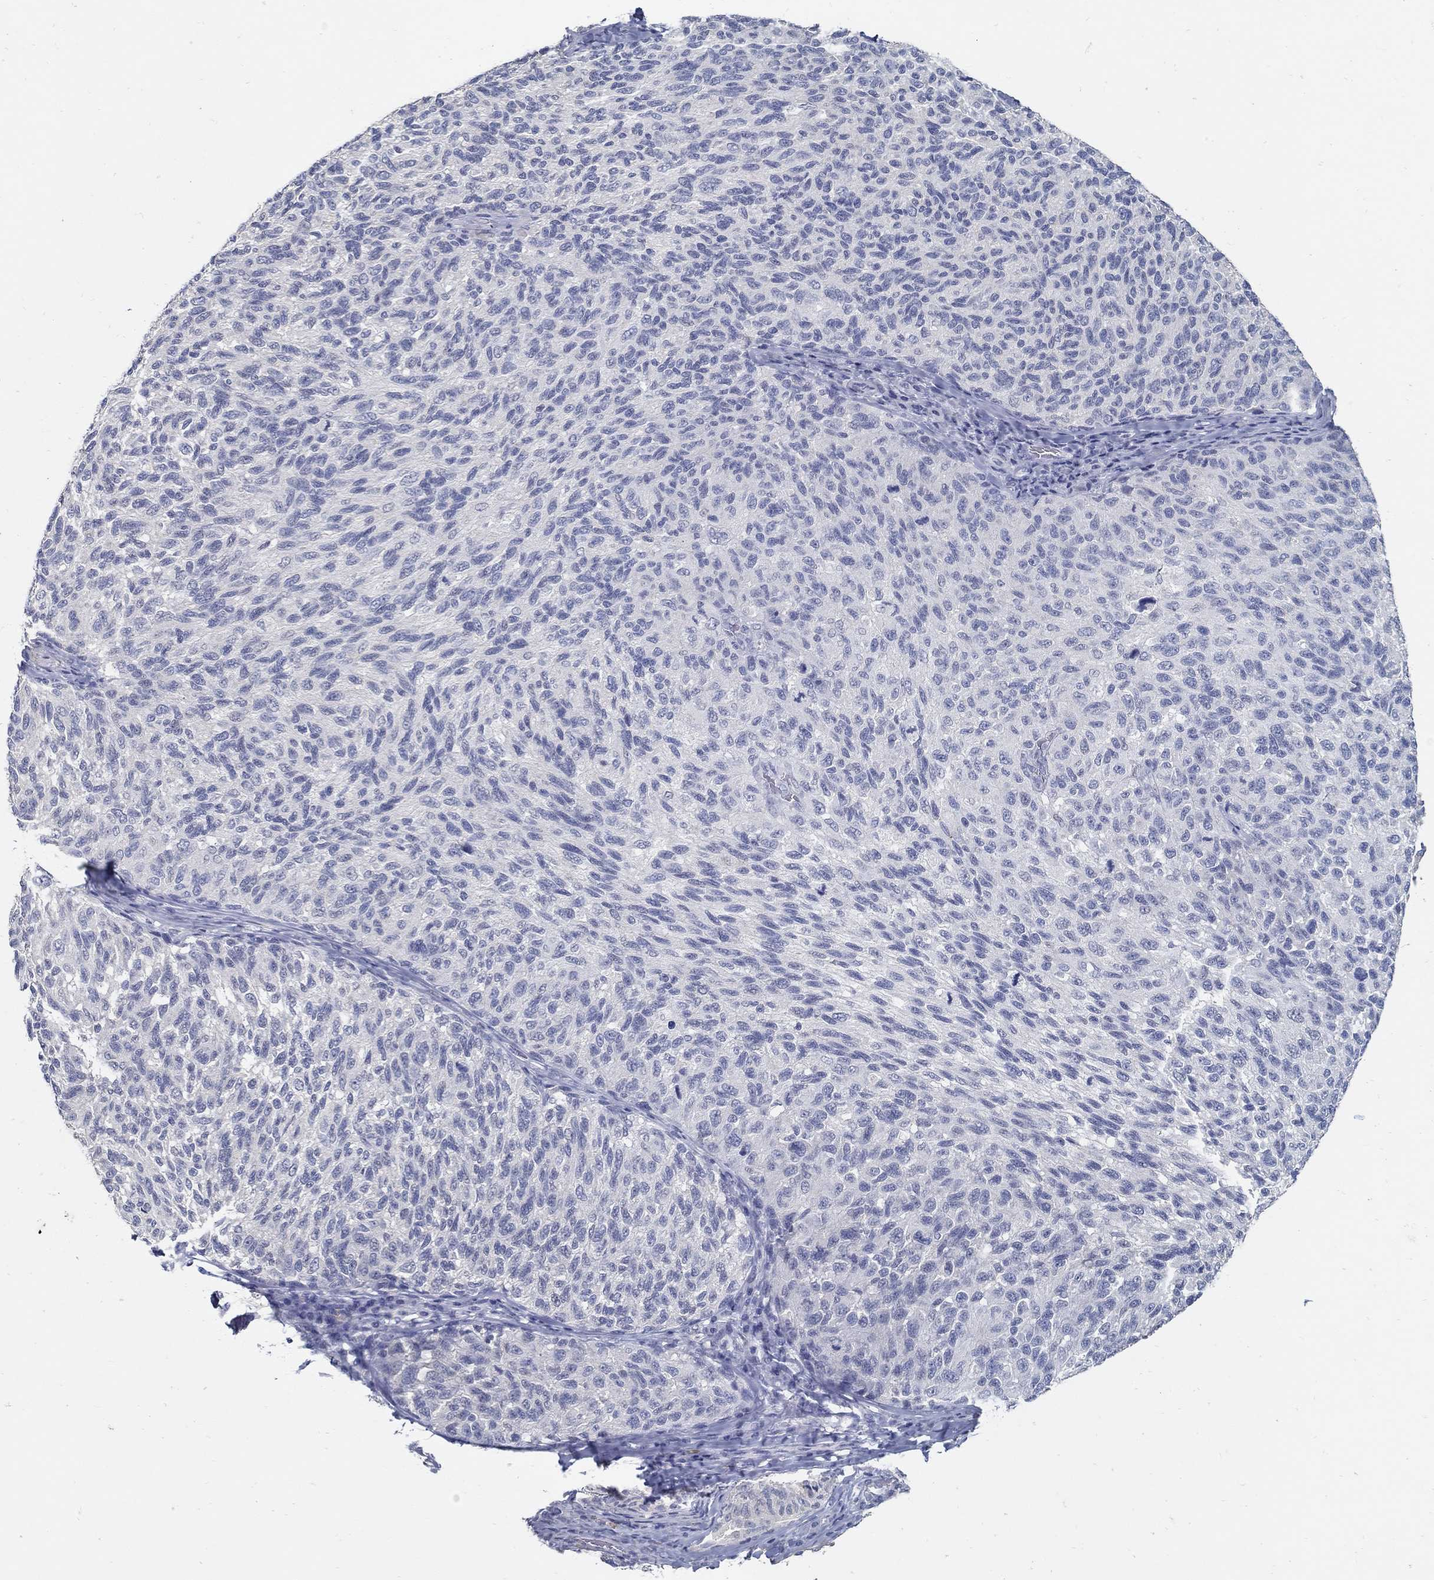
{"staining": {"intensity": "negative", "quantity": "none", "location": "none"}, "tissue": "melanoma", "cell_type": "Tumor cells", "image_type": "cancer", "snomed": [{"axis": "morphology", "description": "Malignant melanoma, NOS"}, {"axis": "topography", "description": "Skin"}], "caption": "DAB (3,3'-diaminobenzidine) immunohistochemical staining of human malignant melanoma reveals no significant expression in tumor cells.", "gene": "USP29", "patient": {"sex": "female", "age": 73}}